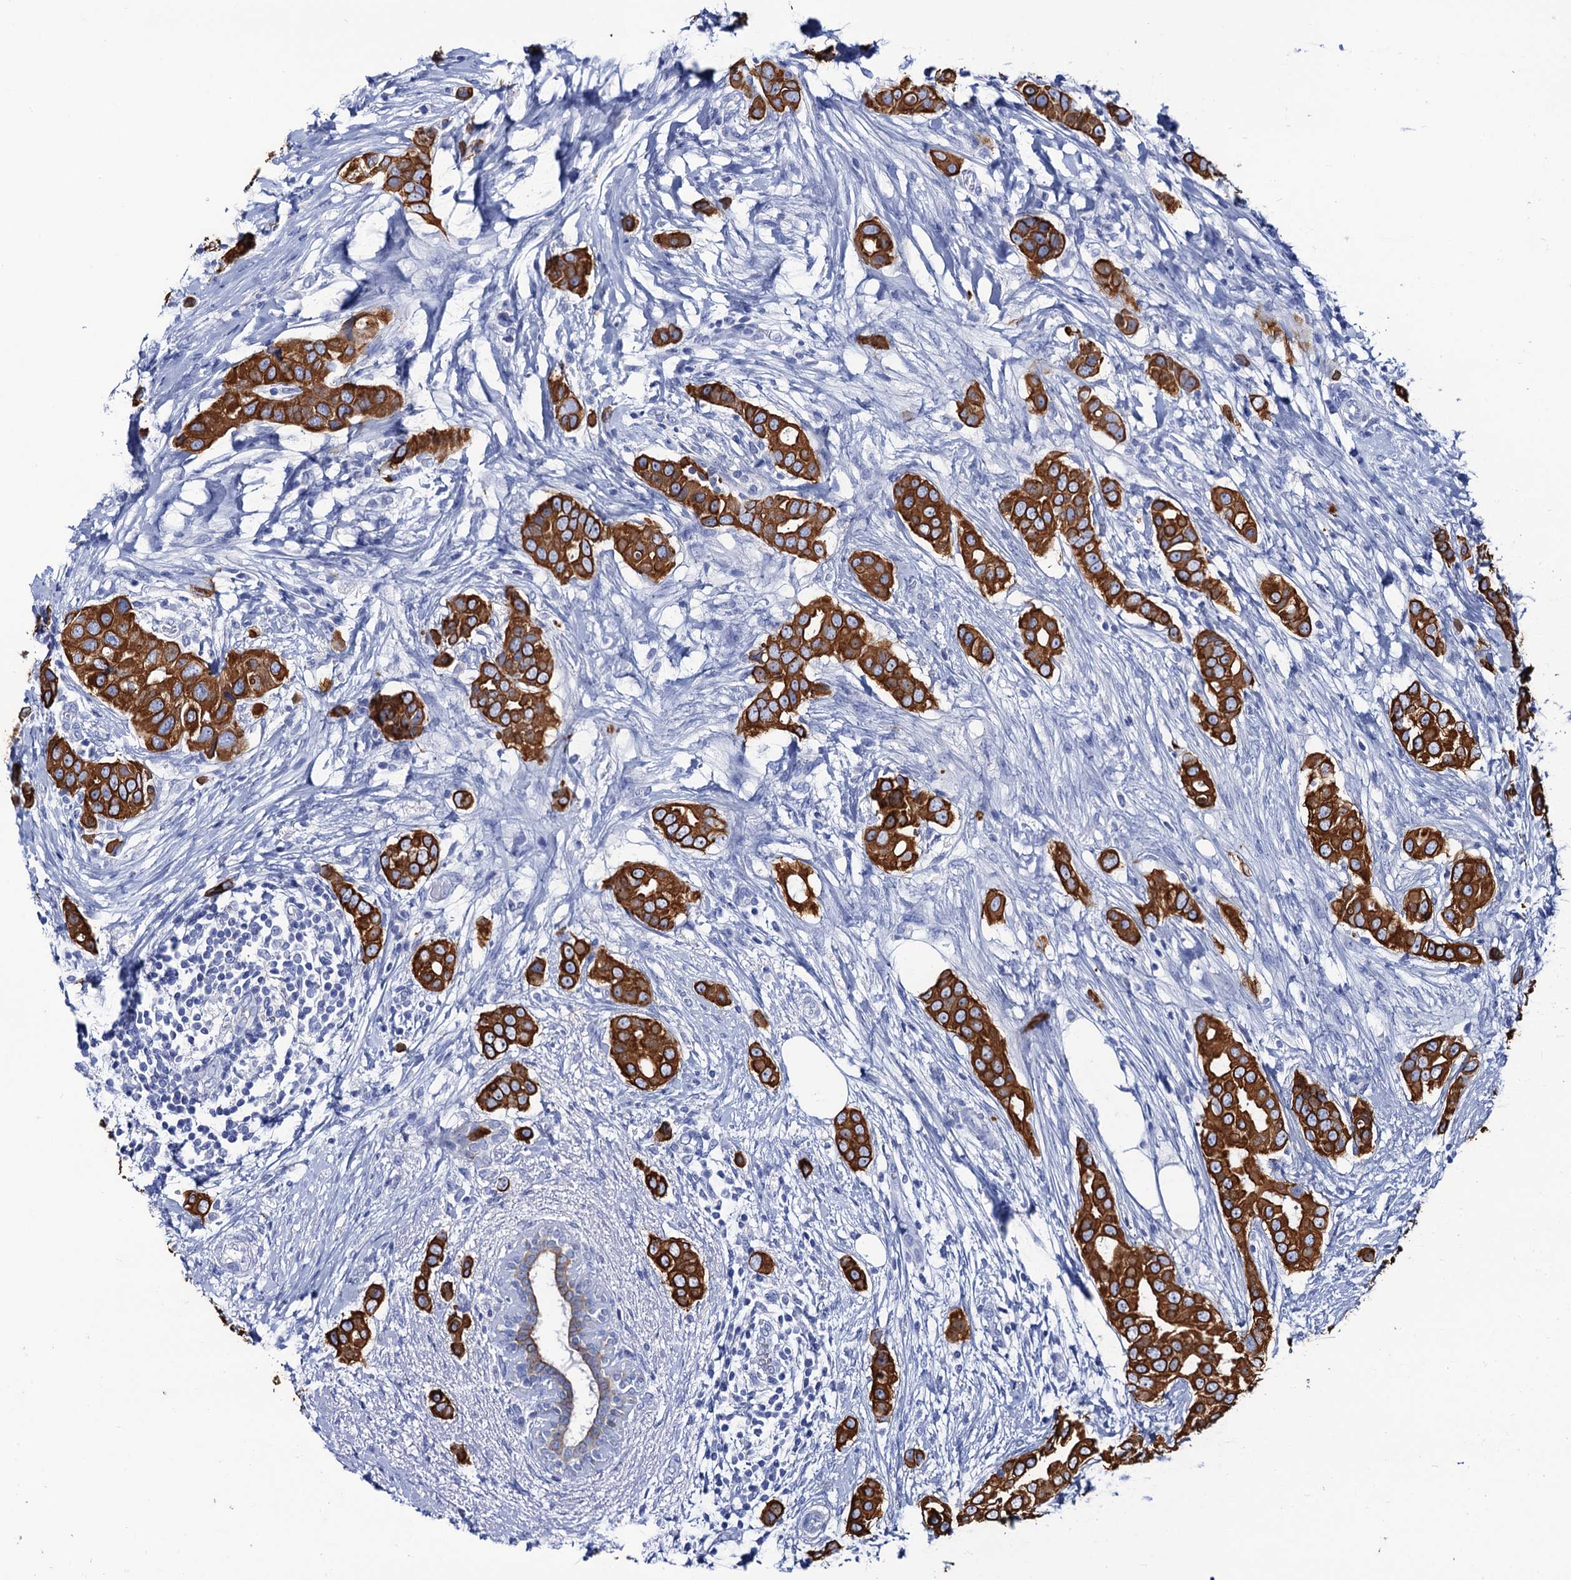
{"staining": {"intensity": "strong", "quantity": ">75%", "location": "cytoplasmic/membranous"}, "tissue": "breast cancer", "cell_type": "Tumor cells", "image_type": "cancer", "snomed": [{"axis": "morphology", "description": "Lobular carcinoma"}, {"axis": "topography", "description": "Breast"}], "caption": "Human breast lobular carcinoma stained with a brown dye demonstrates strong cytoplasmic/membranous positive staining in approximately >75% of tumor cells.", "gene": "RAB3IP", "patient": {"sex": "female", "age": 51}}